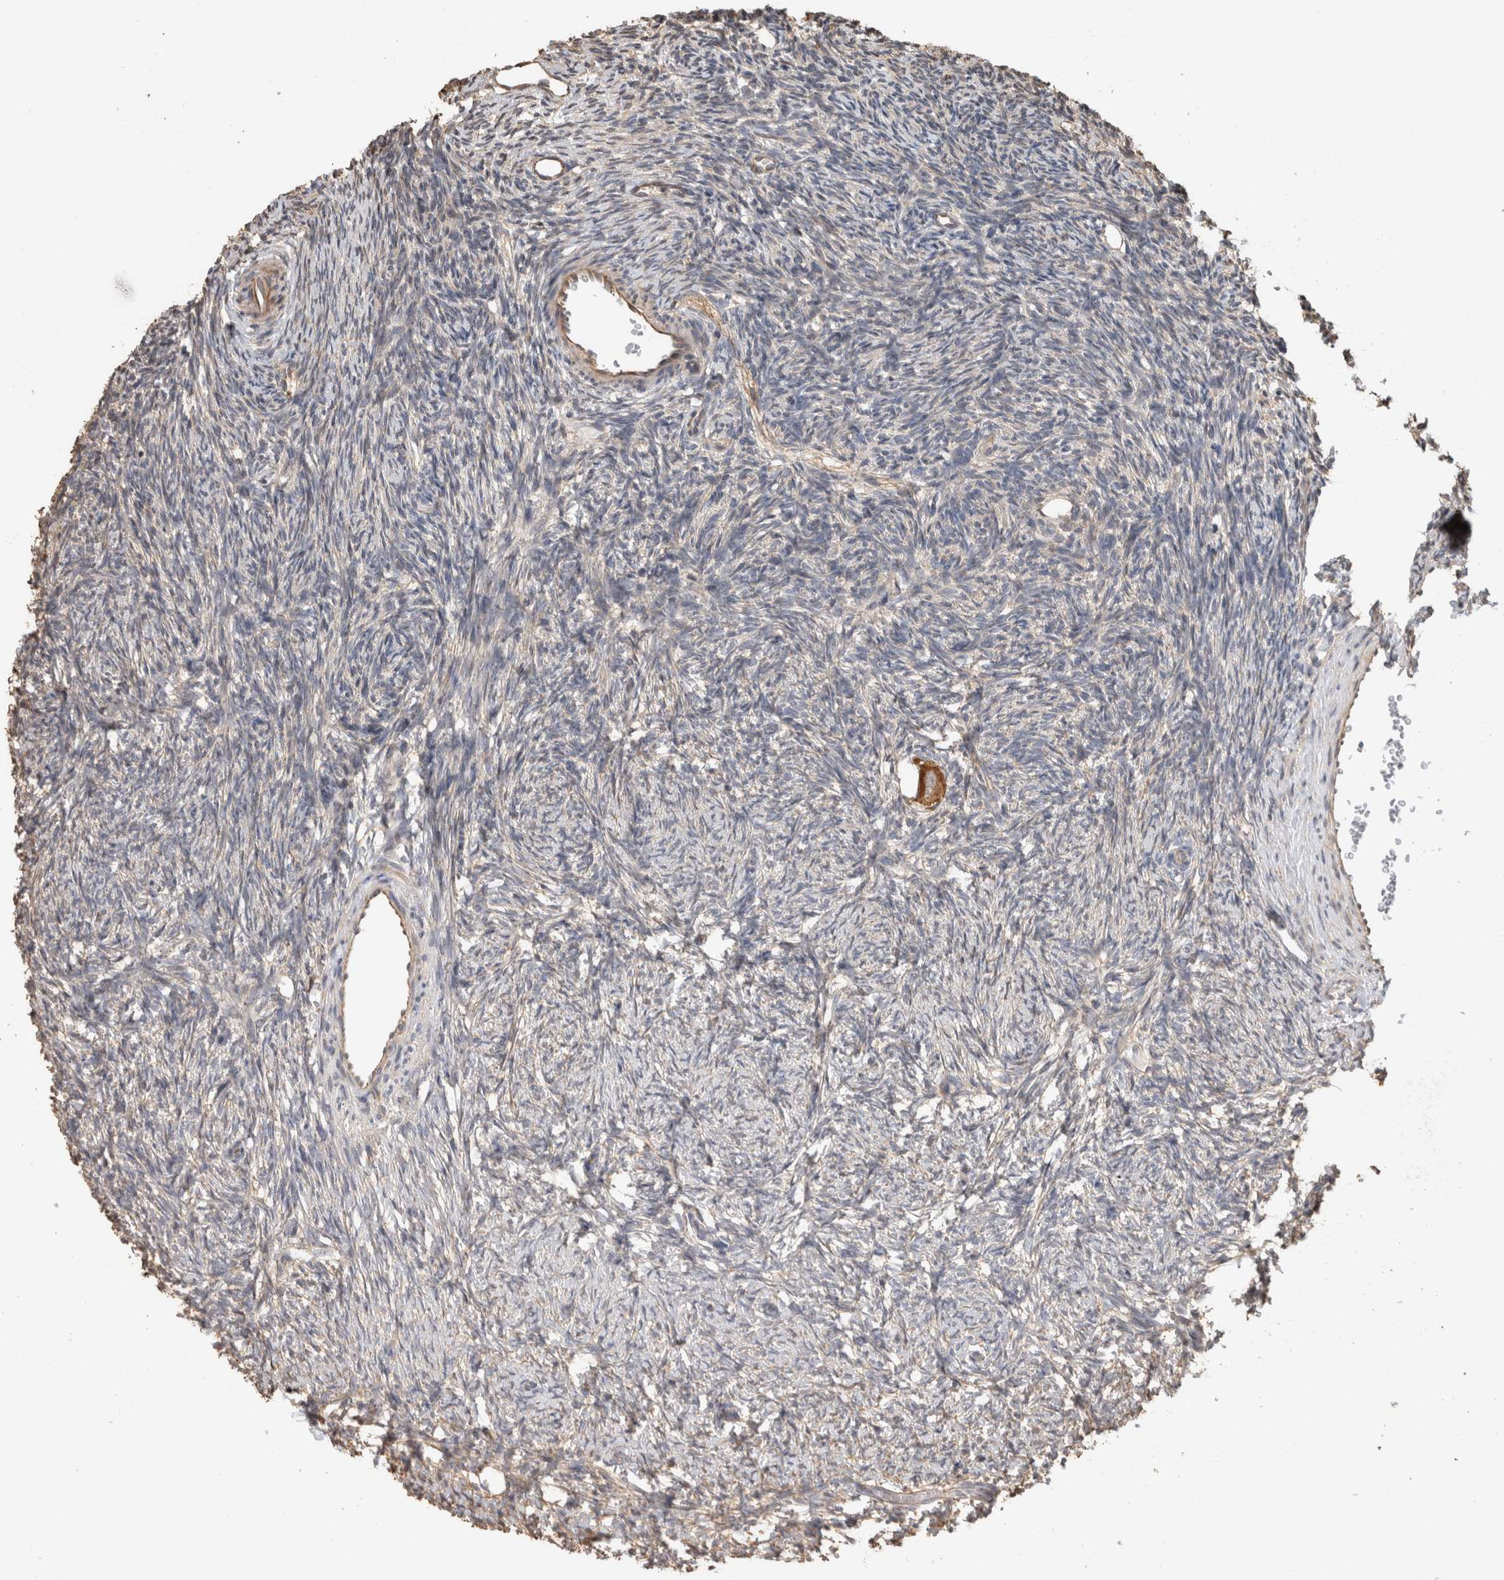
{"staining": {"intensity": "moderate", "quantity": ">75%", "location": "cytoplasmic/membranous"}, "tissue": "ovary", "cell_type": "Follicle cells", "image_type": "normal", "snomed": [{"axis": "morphology", "description": "Normal tissue, NOS"}, {"axis": "topography", "description": "Ovary"}], "caption": "This photomicrograph demonstrates unremarkable ovary stained with immunohistochemistry to label a protein in brown. The cytoplasmic/membranous of follicle cells show moderate positivity for the protein. Nuclei are counter-stained blue.", "gene": "CLIP1", "patient": {"sex": "female", "age": 34}}